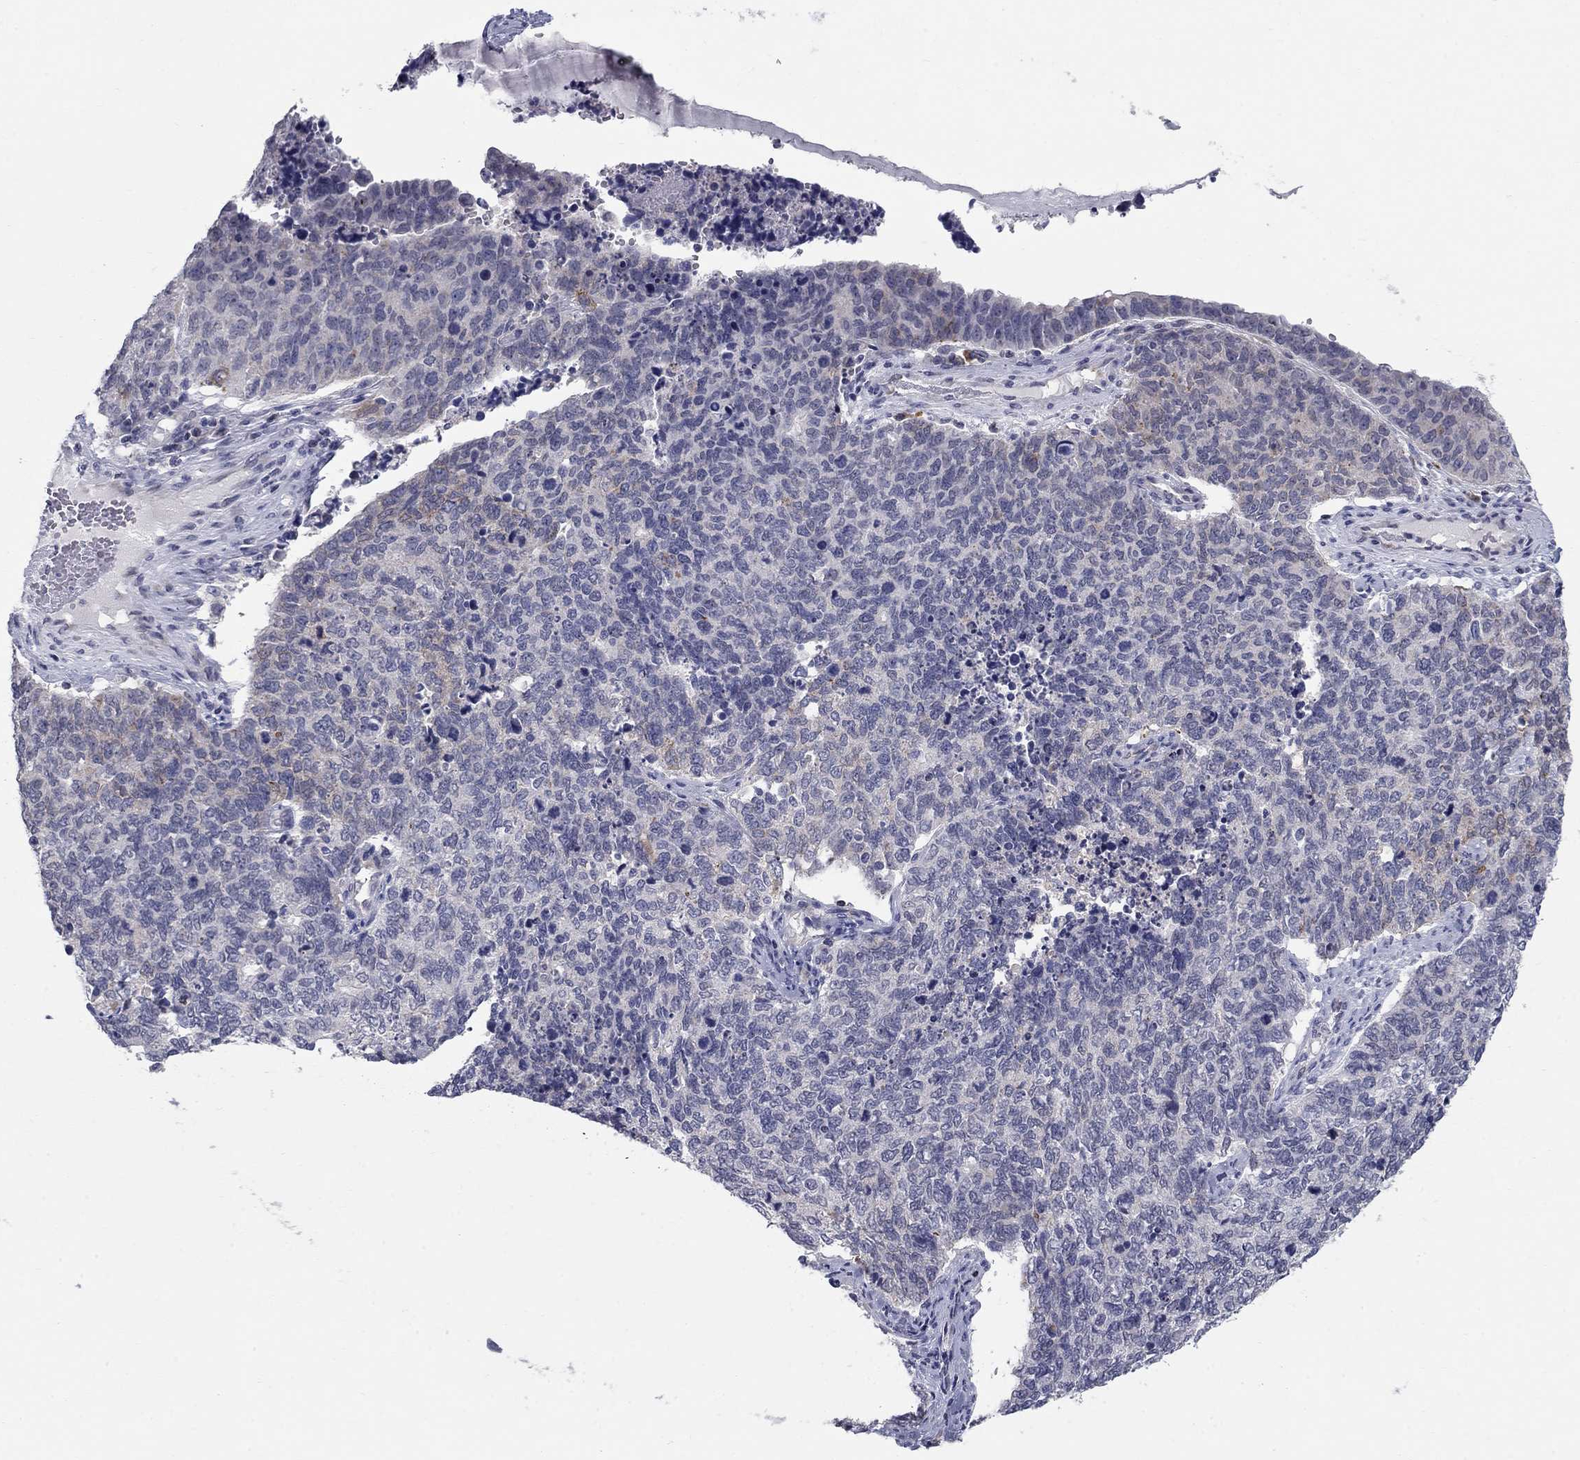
{"staining": {"intensity": "negative", "quantity": "none", "location": "none"}, "tissue": "cervical cancer", "cell_type": "Tumor cells", "image_type": "cancer", "snomed": [{"axis": "morphology", "description": "Squamous cell carcinoma, NOS"}, {"axis": "topography", "description": "Cervix"}], "caption": "The immunohistochemistry (IHC) photomicrograph has no significant positivity in tumor cells of cervical cancer tissue.", "gene": "NTRK2", "patient": {"sex": "female", "age": 63}}